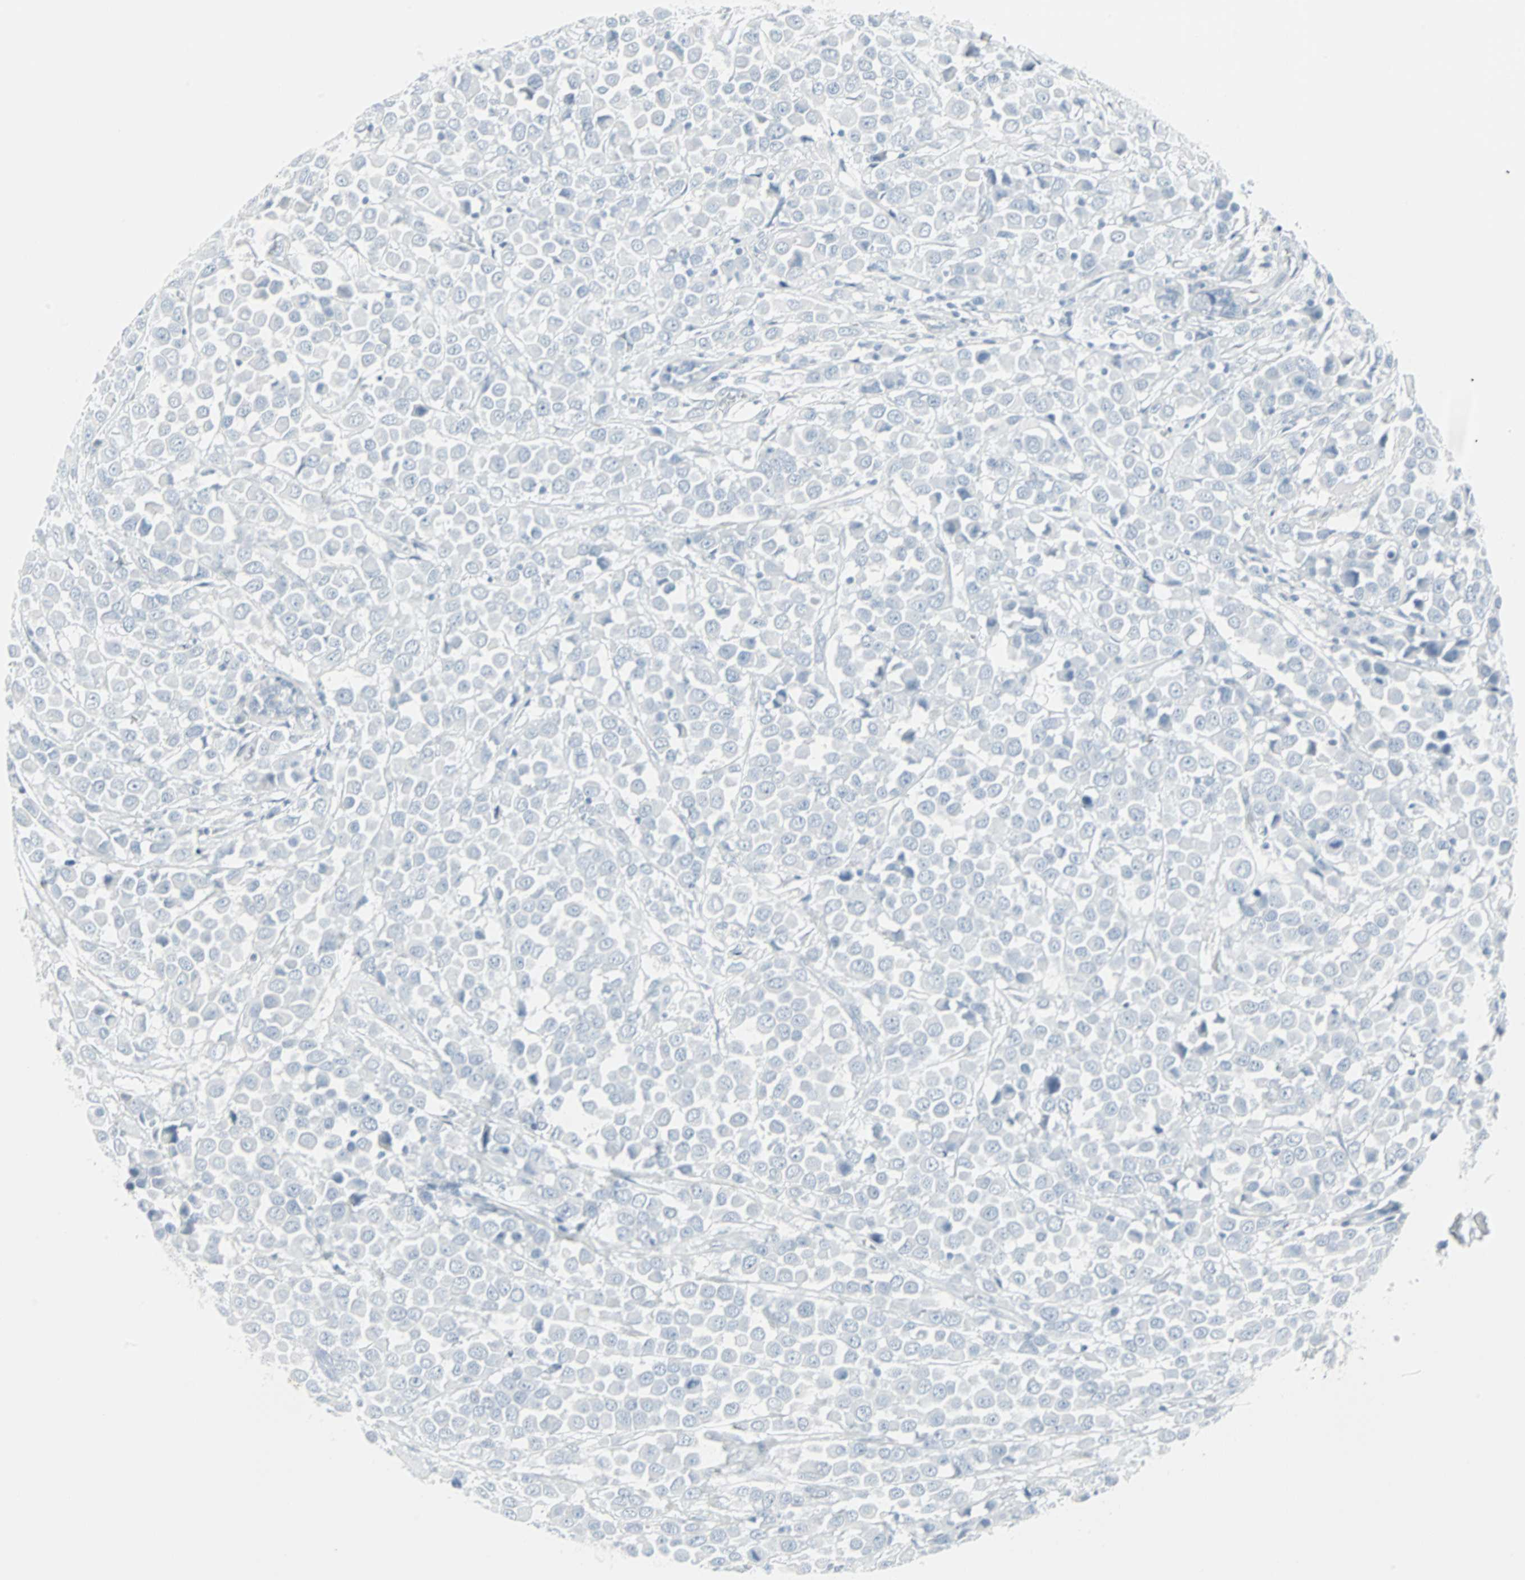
{"staining": {"intensity": "negative", "quantity": "none", "location": "none"}, "tissue": "breast cancer", "cell_type": "Tumor cells", "image_type": "cancer", "snomed": [{"axis": "morphology", "description": "Duct carcinoma"}, {"axis": "topography", "description": "Breast"}], "caption": "This is an immunohistochemistry (IHC) histopathology image of human breast cancer. There is no staining in tumor cells.", "gene": "LANCL3", "patient": {"sex": "female", "age": 61}}